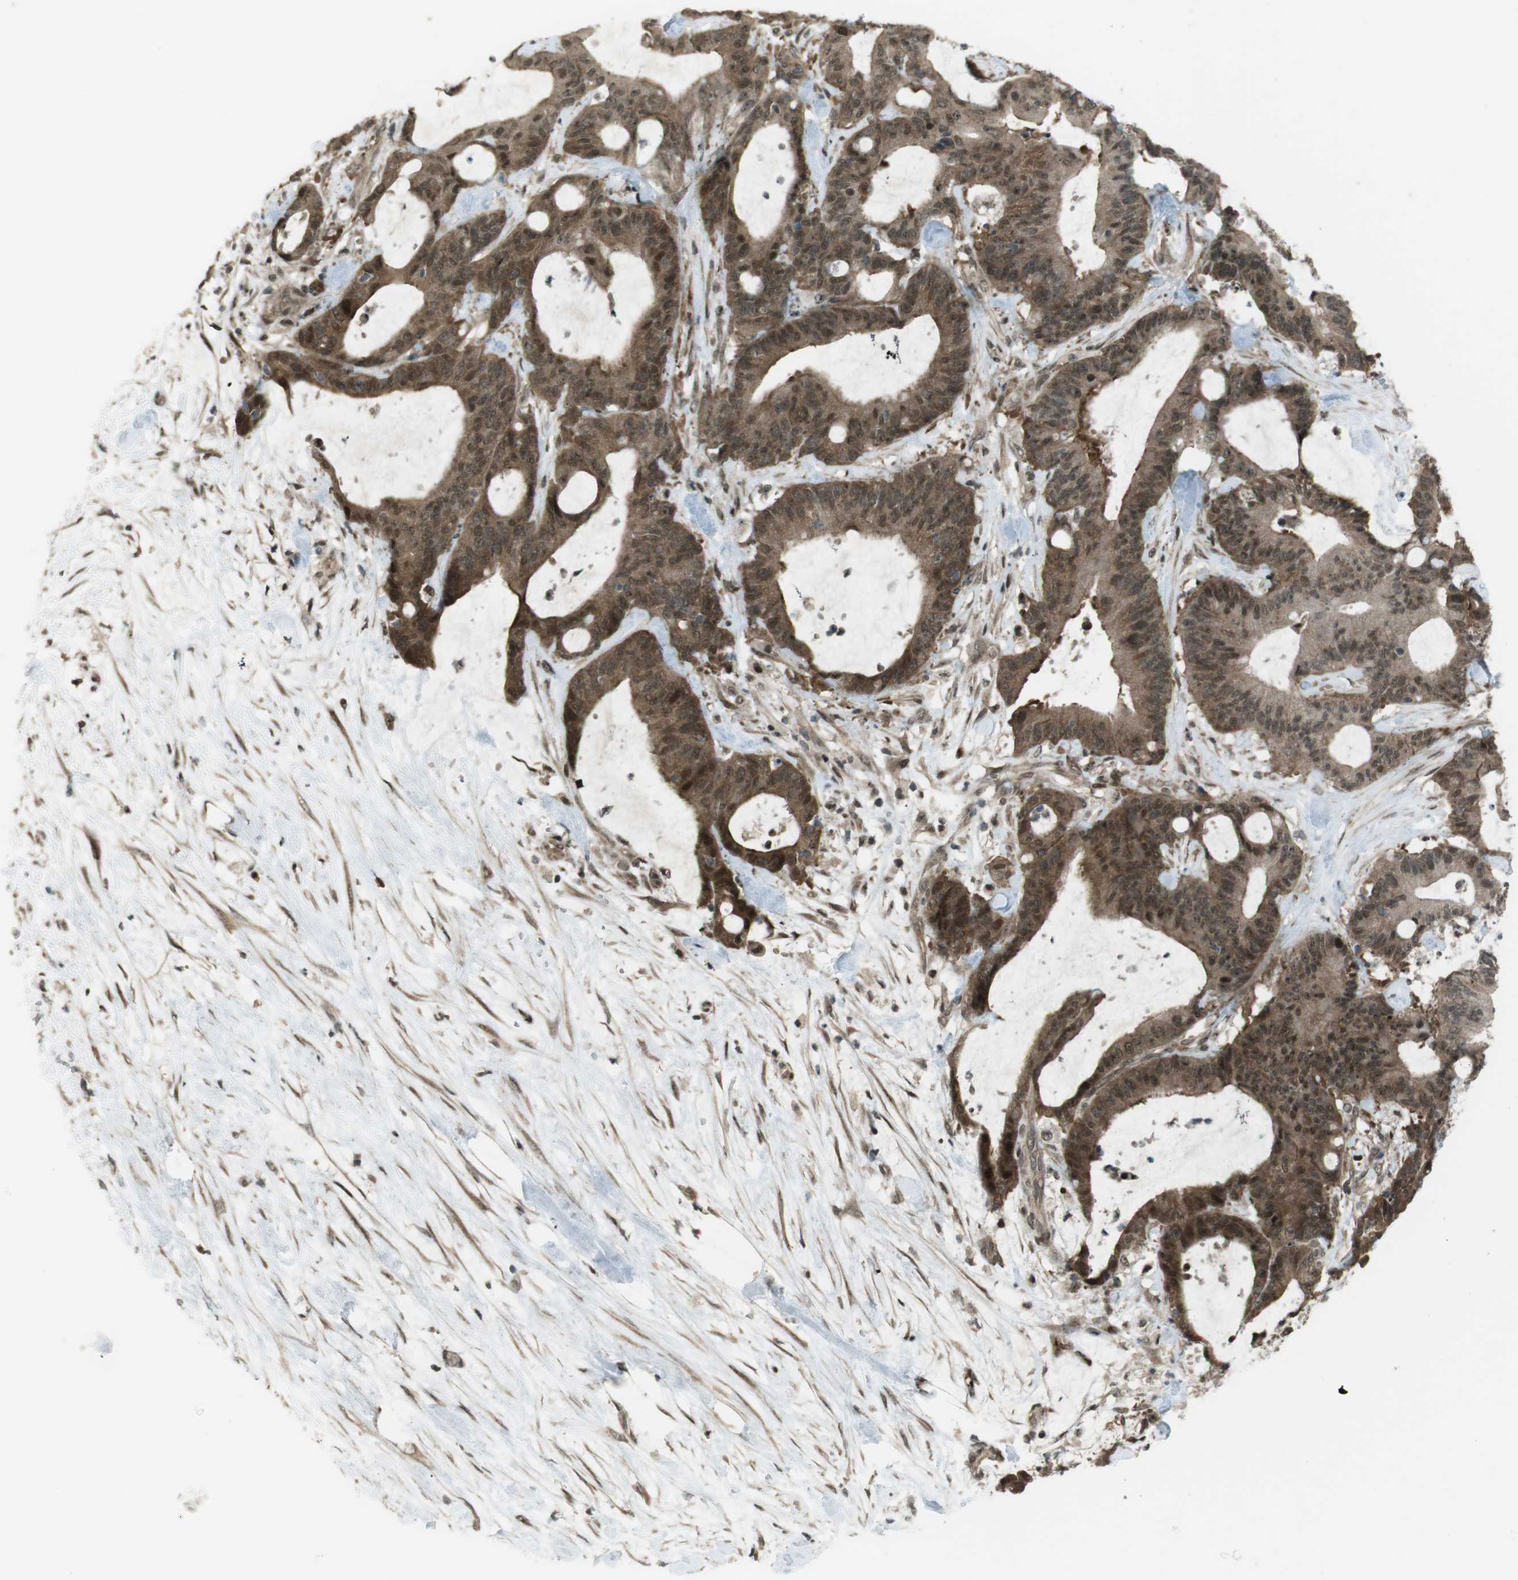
{"staining": {"intensity": "moderate", "quantity": ">75%", "location": "cytoplasmic/membranous,nuclear"}, "tissue": "liver cancer", "cell_type": "Tumor cells", "image_type": "cancer", "snomed": [{"axis": "morphology", "description": "Cholangiocarcinoma"}, {"axis": "topography", "description": "Liver"}], "caption": "Tumor cells demonstrate medium levels of moderate cytoplasmic/membranous and nuclear expression in approximately >75% of cells in human cholangiocarcinoma (liver). The staining was performed using DAB (3,3'-diaminobenzidine) to visualize the protein expression in brown, while the nuclei were stained in blue with hematoxylin (Magnification: 20x).", "gene": "SLITRK5", "patient": {"sex": "female", "age": 73}}